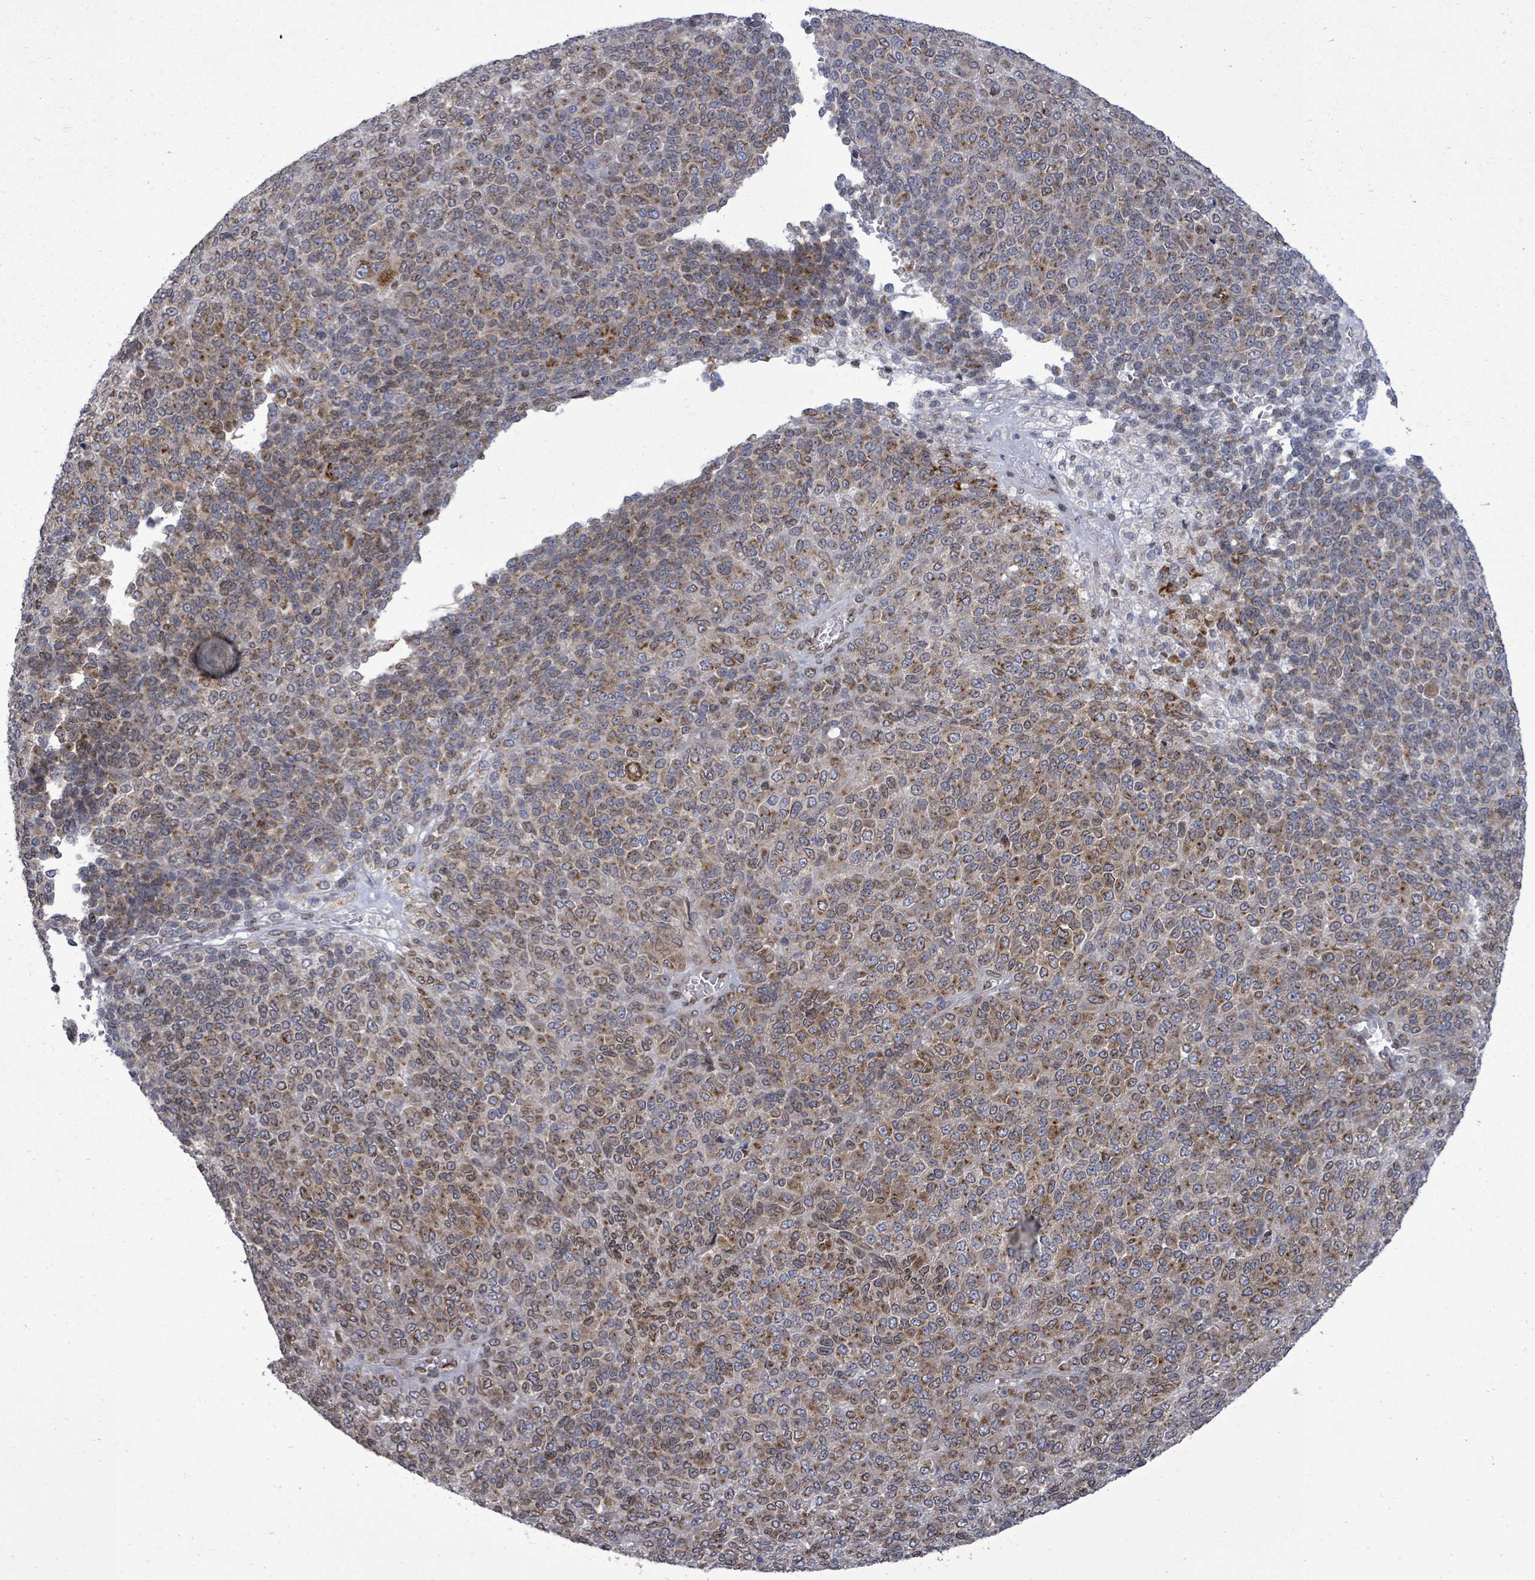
{"staining": {"intensity": "moderate", "quantity": ">75%", "location": "cytoplasmic/membranous"}, "tissue": "melanoma", "cell_type": "Tumor cells", "image_type": "cancer", "snomed": [{"axis": "morphology", "description": "Malignant melanoma, Metastatic site"}, {"axis": "topography", "description": "Brain"}], "caption": "An image of human melanoma stained for a protein demonstrates moderate cytoplasmic/membranous brown staining in tumor cells.", "gene": "ARFGAP1", "patient": {"sex": "female", "age": 56}}